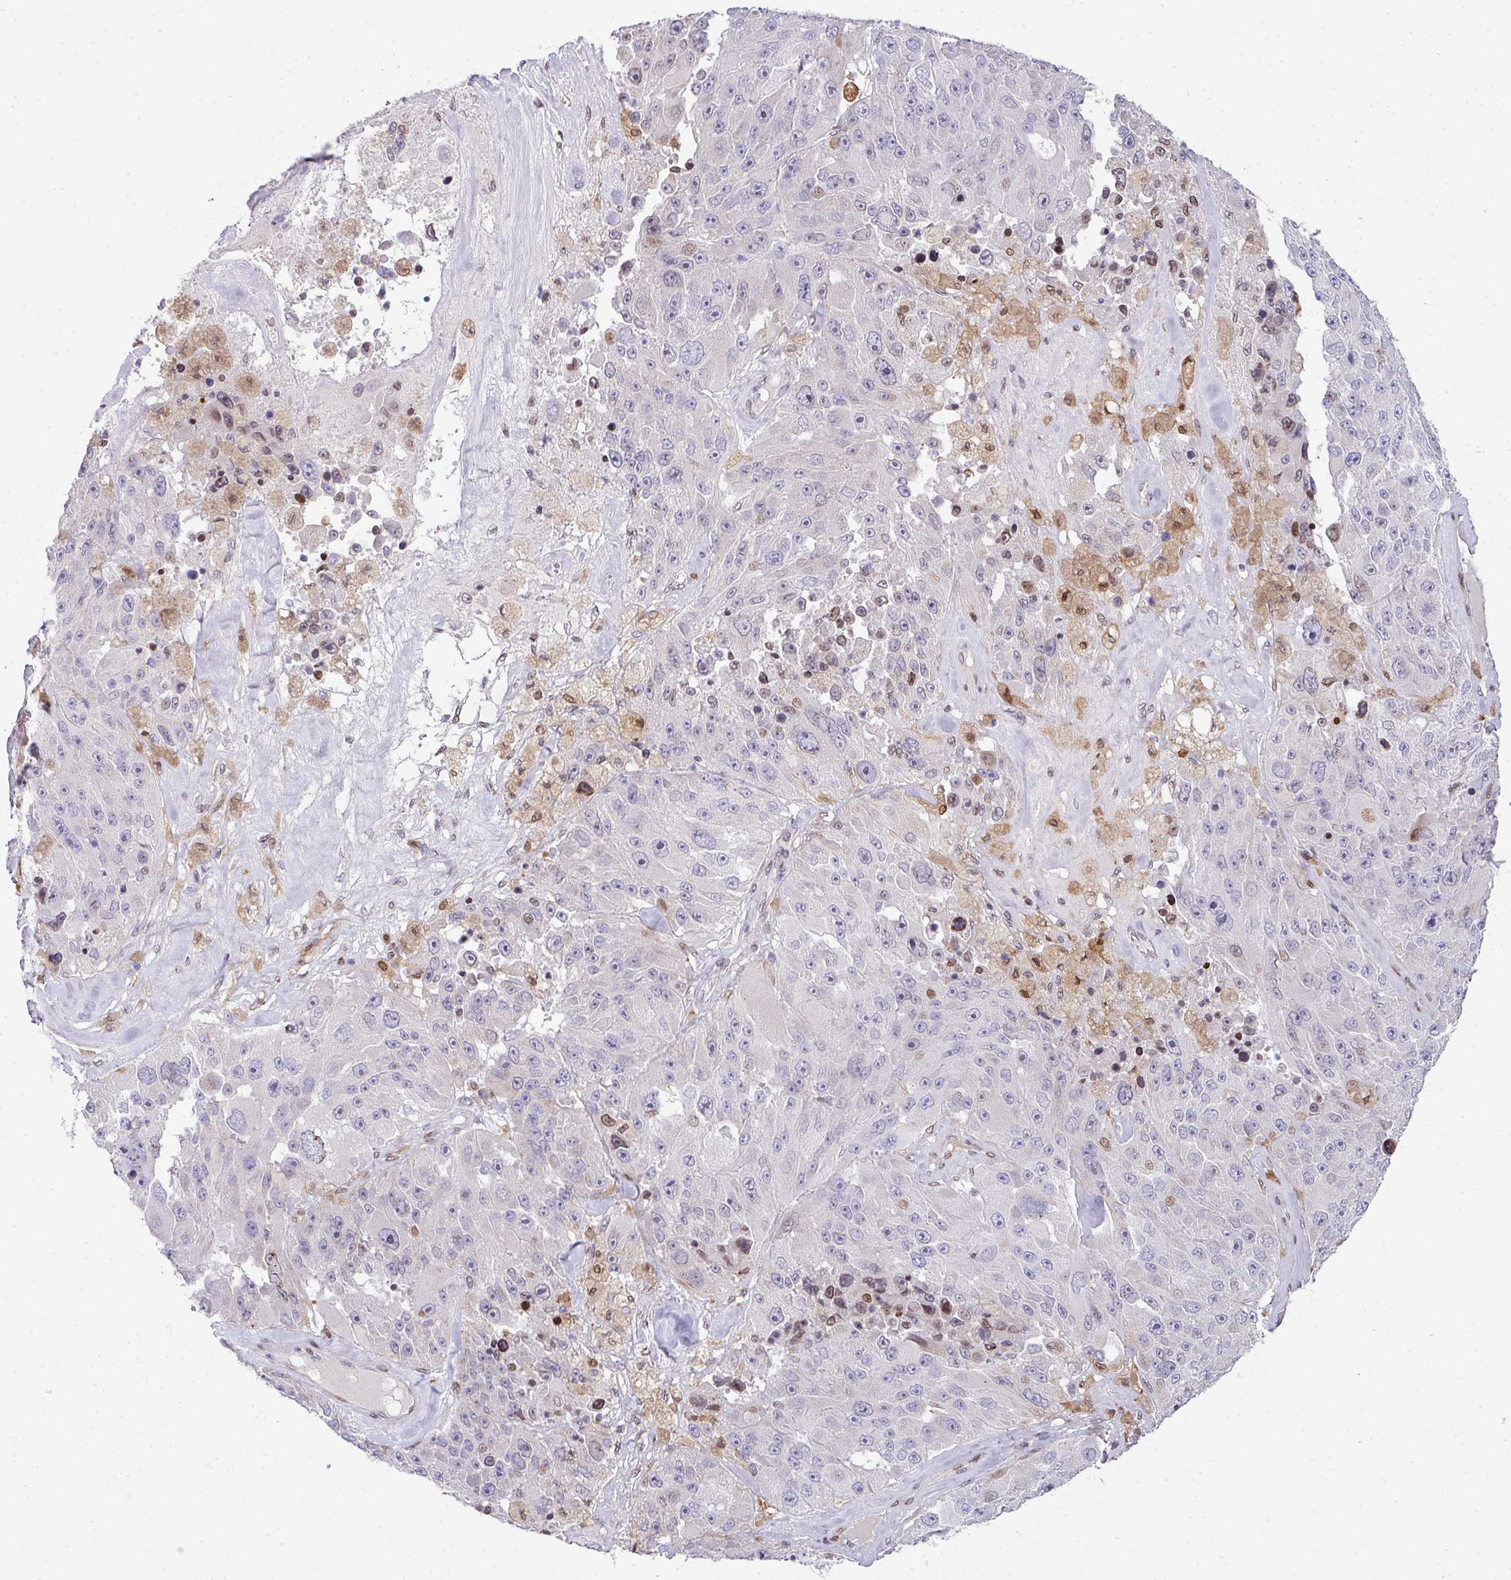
{"staining": {"intensity": "negative", "quantity": "none", "location": "none"}, "tissue": "melanoma", "cell_type": "Tumor cells", "image_type": "cancer", "snomed": [{"axis": "morphology", "description": "Malignant melanoma, Metastatic site"}, {"axis": "topography", "description": "Lymph node"}], "caption": "This is an IHC histopathology image of human malignant melanoma (metastatic site). There is no staining in tumor cells.", "gene": "PLK1", "patient": {"sex": "male", "age": 62}}